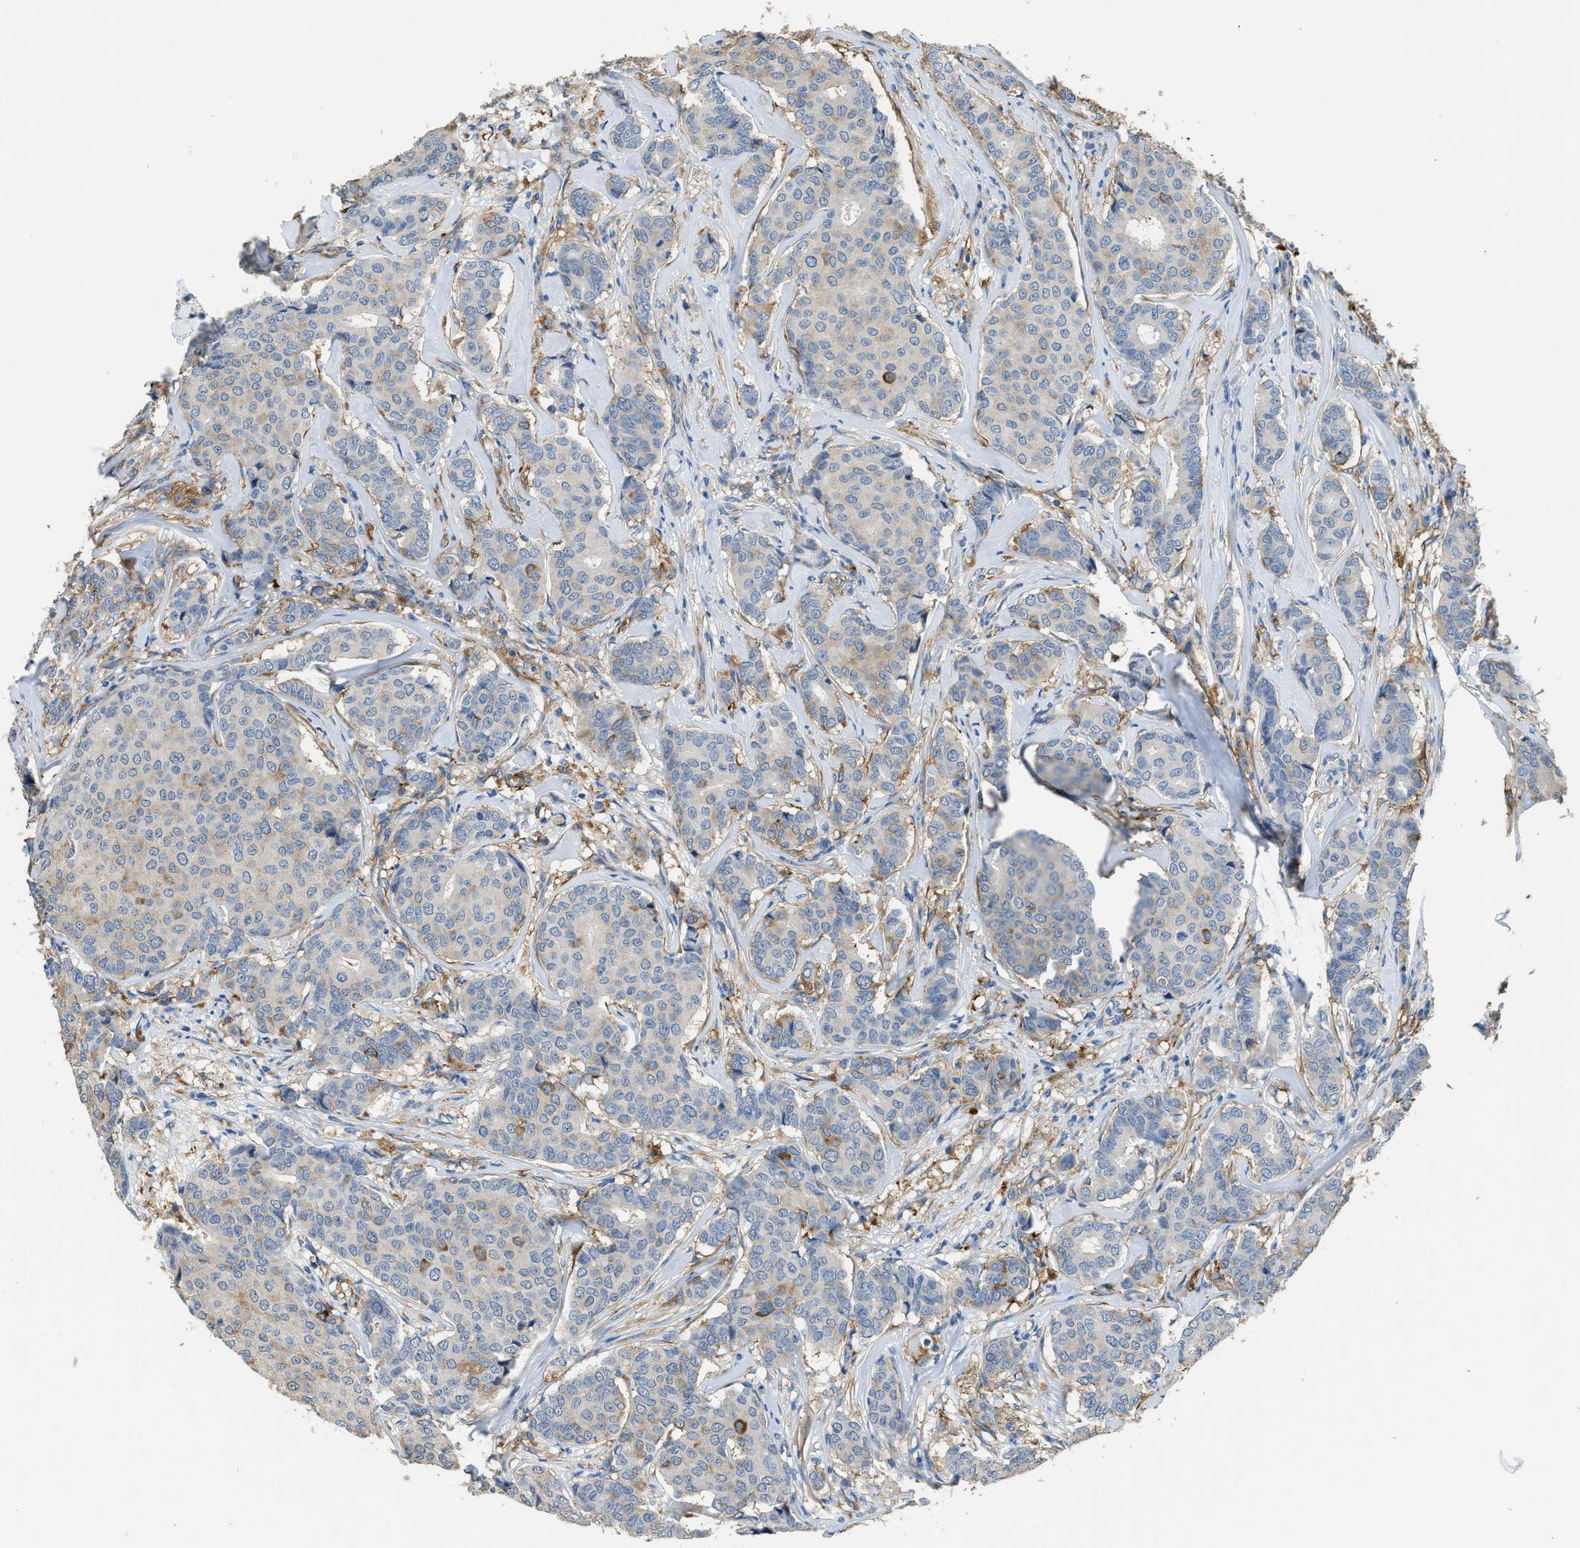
{"staining": {"intensity": "moderate", "quantity": "<25%", "location": "cytoplasmic/membranous"}, "tissue": "breast cancer", "cell_type": "Tumor cells", "image_type": "cancer", "snomed": [{"axis": "morphology", "description": "Duct carcinoma"}, {"axis": "topography", "description": "Breast"}], "caption": "Protein expression analysis of human invasive ductal carcinoma (breast) reveals moderate cytoplasmic/membranous staining in approximately <25% of tumor cells. The staining was performed using DAB (3,3'-diaminobenzidine) to visualize the protein expression in brown, while the nuclei were stained in blue with hematoxylin (Magnification: 20x).", "gene": "ZSWIM5", "patient": {"sex": "female", "age": 75}}